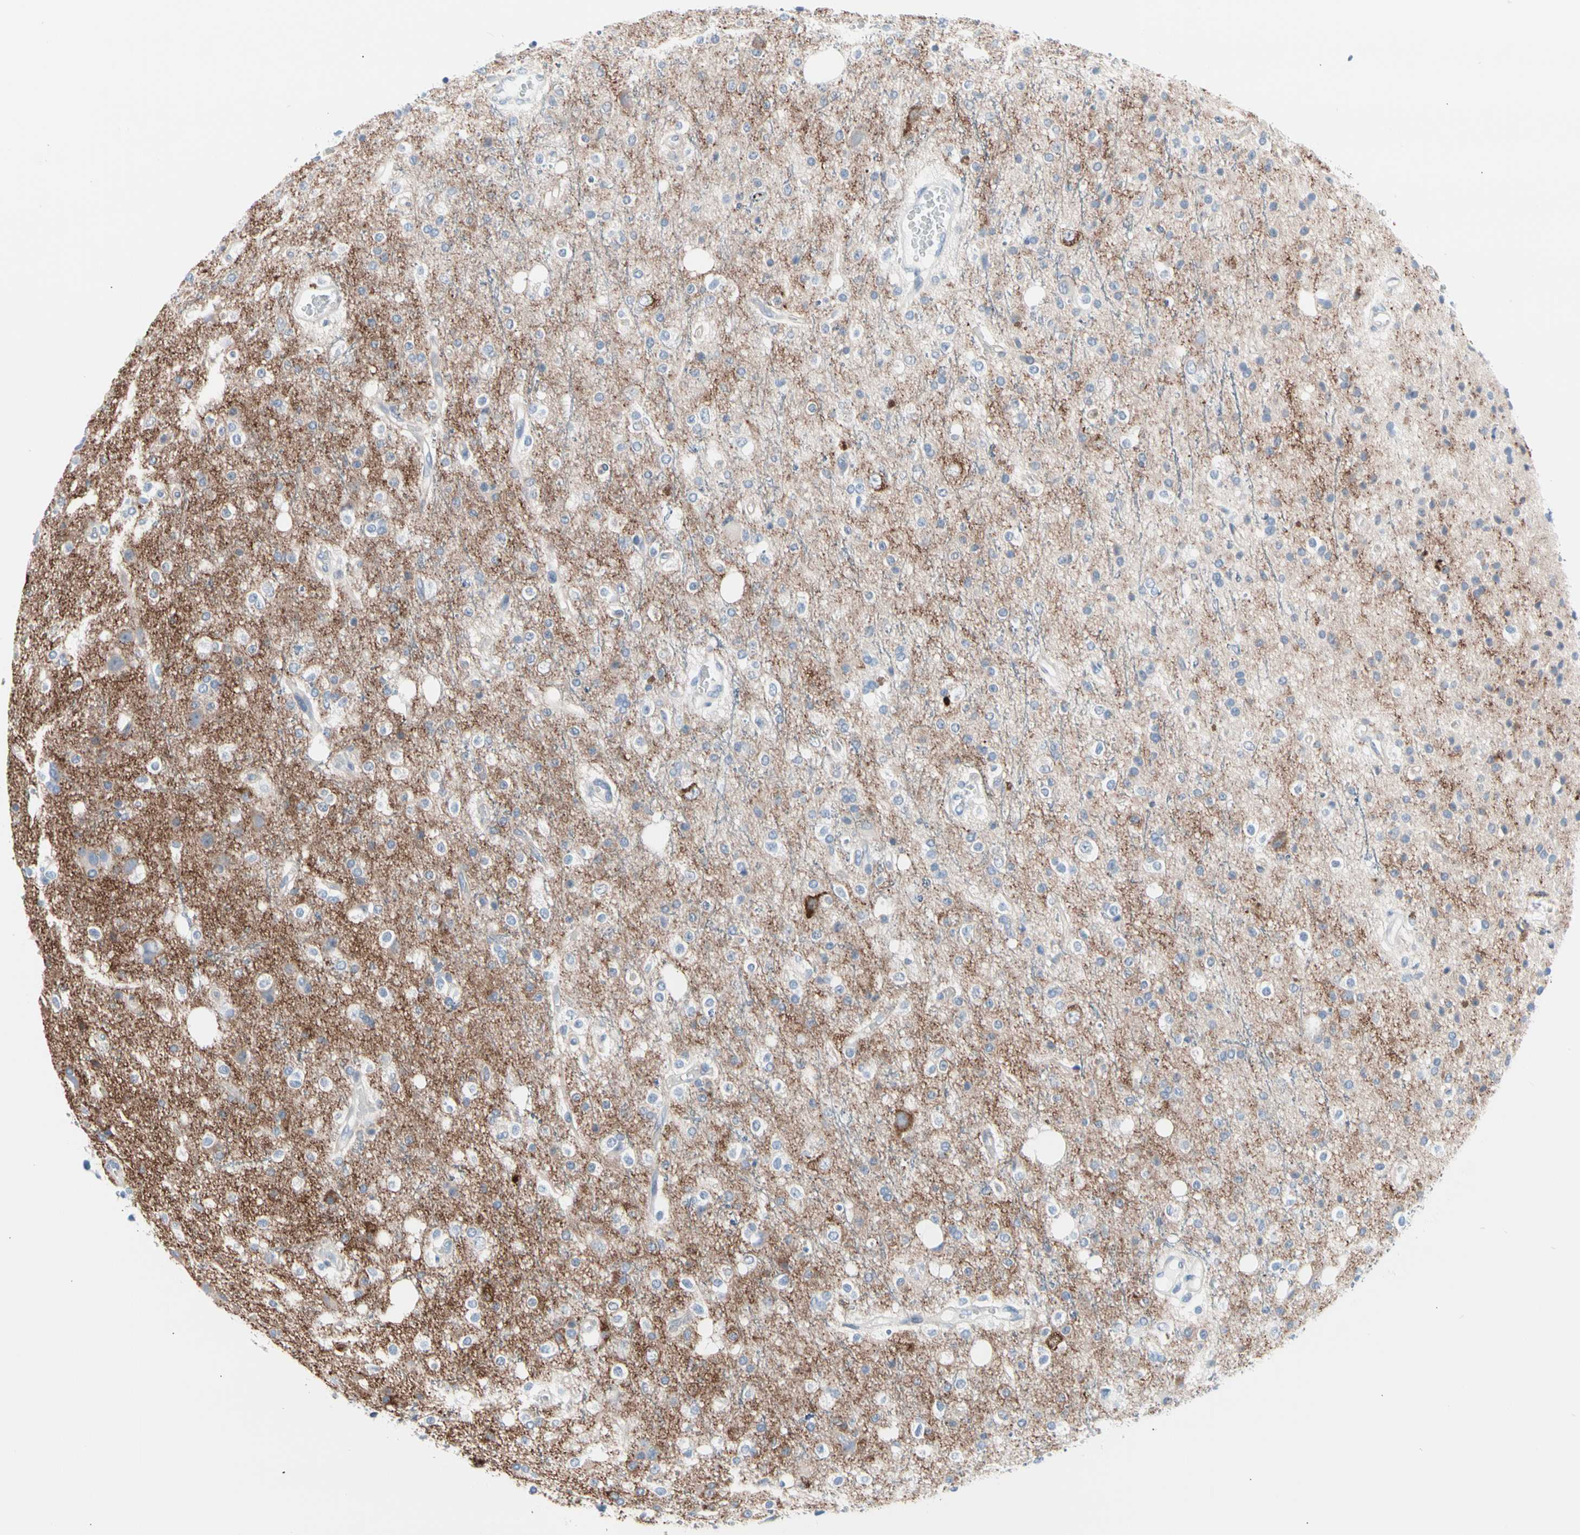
{"staining": {"intensity": "negative", "quantity": "none", "location": "none"}, "tissue": "glioma", "cell_type": "Tumor cells", "image_type": "cancer", "snomed": [{"axis": "morphology", "description": "Glioma, malignant, High grade"}, {"axis": "topography", "description": "Brain"}], "caption": "Glioma was stained to show a protein in brown. There is no significant expression in tumor cells. The staining was performed using DAB (3,3'-diaminobenzidine) to visualize the protein expression in brown, while the nuclei were stained in blue with hematoxylin (Magnification: 20x).", "gene": "HK1", "patient": {"sex": "male", "age": 47}}